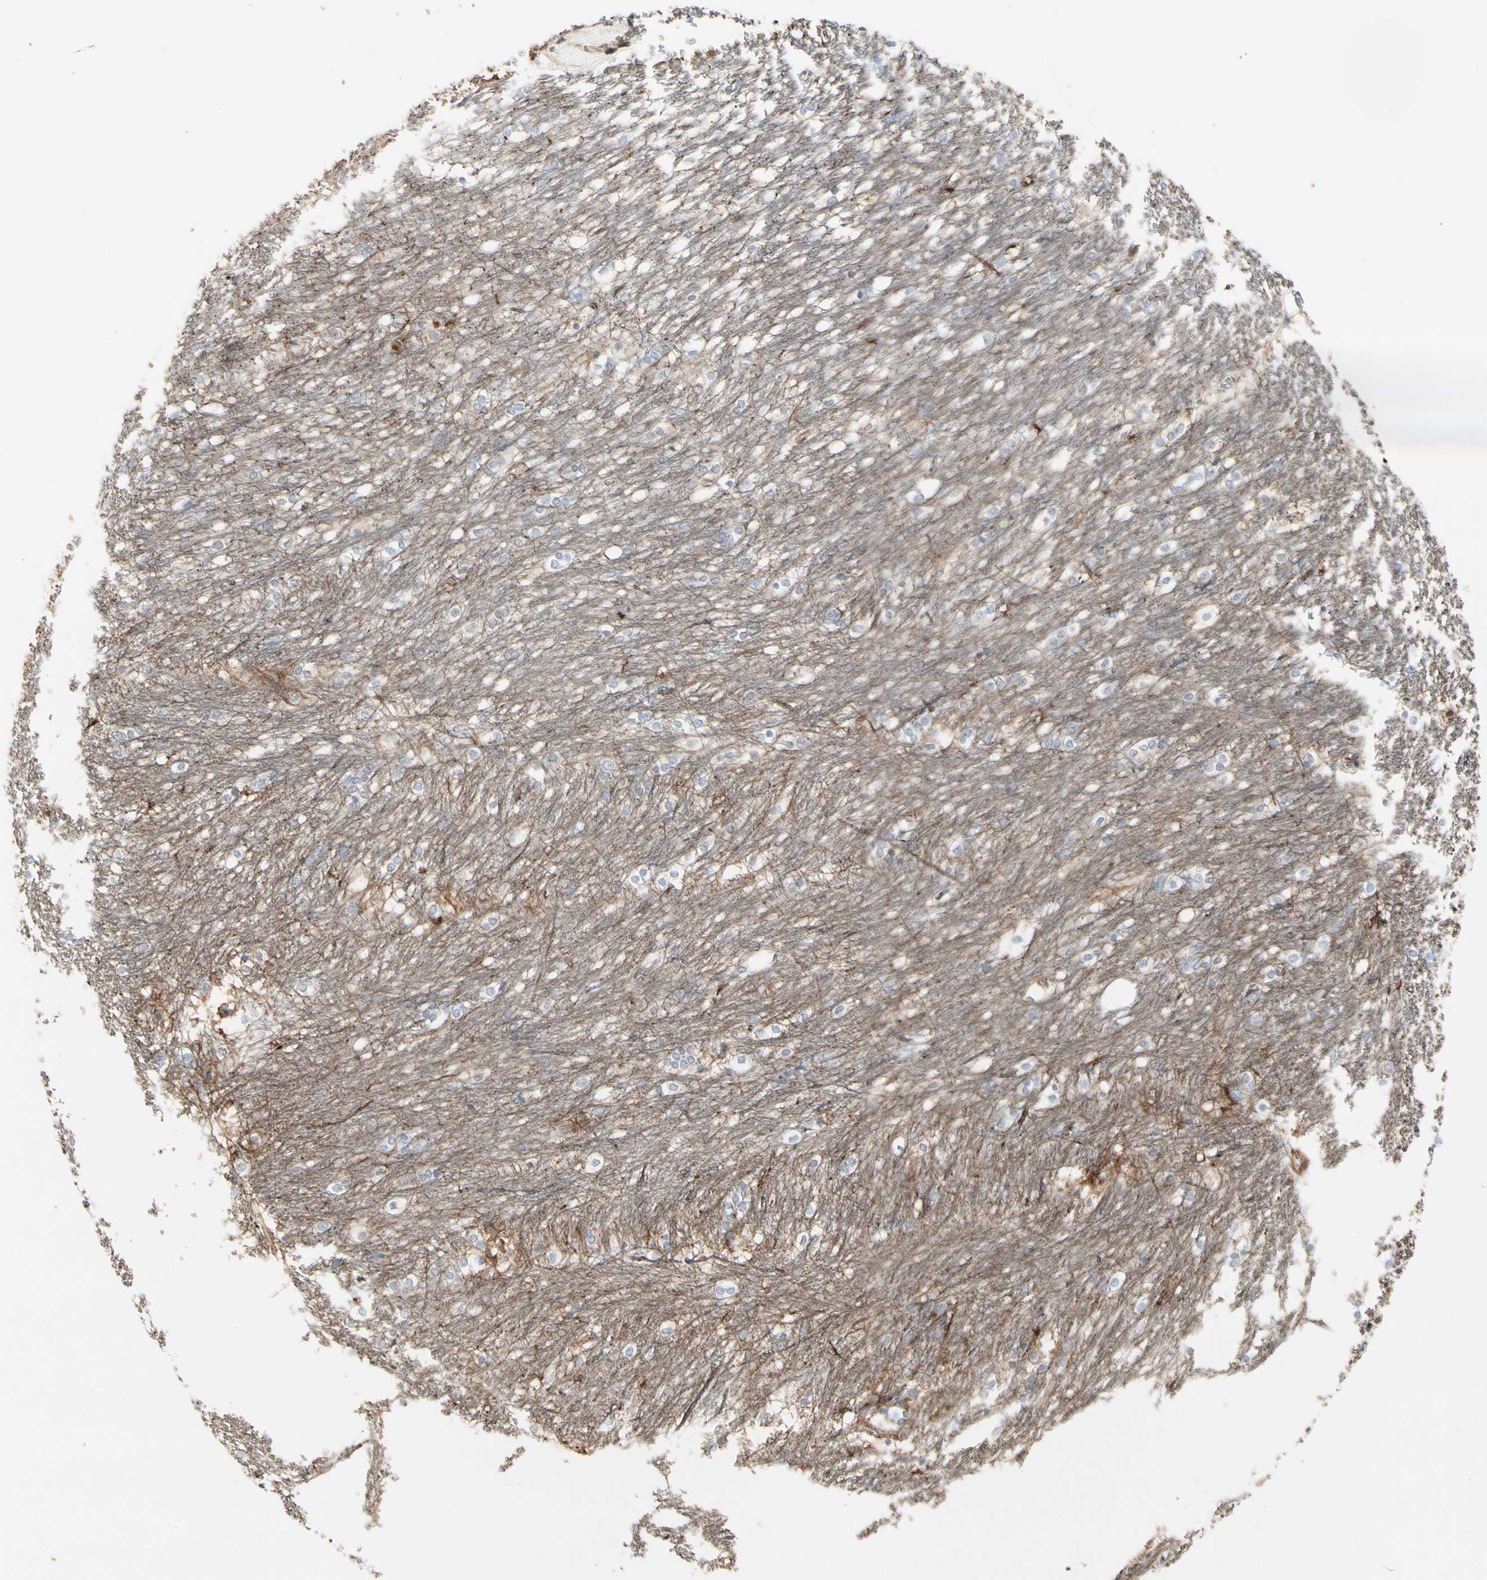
{"staining": {"intensity": "weak", "quantity": "<25%", "location": "cytoplasmic/membranous"}, "tissue": "caudate", "cell_type": "Glial cells", "image_type": "normal", "snomed": [{"axis": "morphology", "description": "Normal tissue, NOS"}, {"axis": "topography", "description": "Lateral ventricle wall"}], "caption": "The histopathology image displays no staining of glial cells in benign caudate. The staining was performed using DAB to visualize the protein expression in brown, while the nuclei were stained in blue with hematoxylin (Magnification: 20x).", "gene": "CLEC2B", "patient": {"sex": "female", "age": 19}}